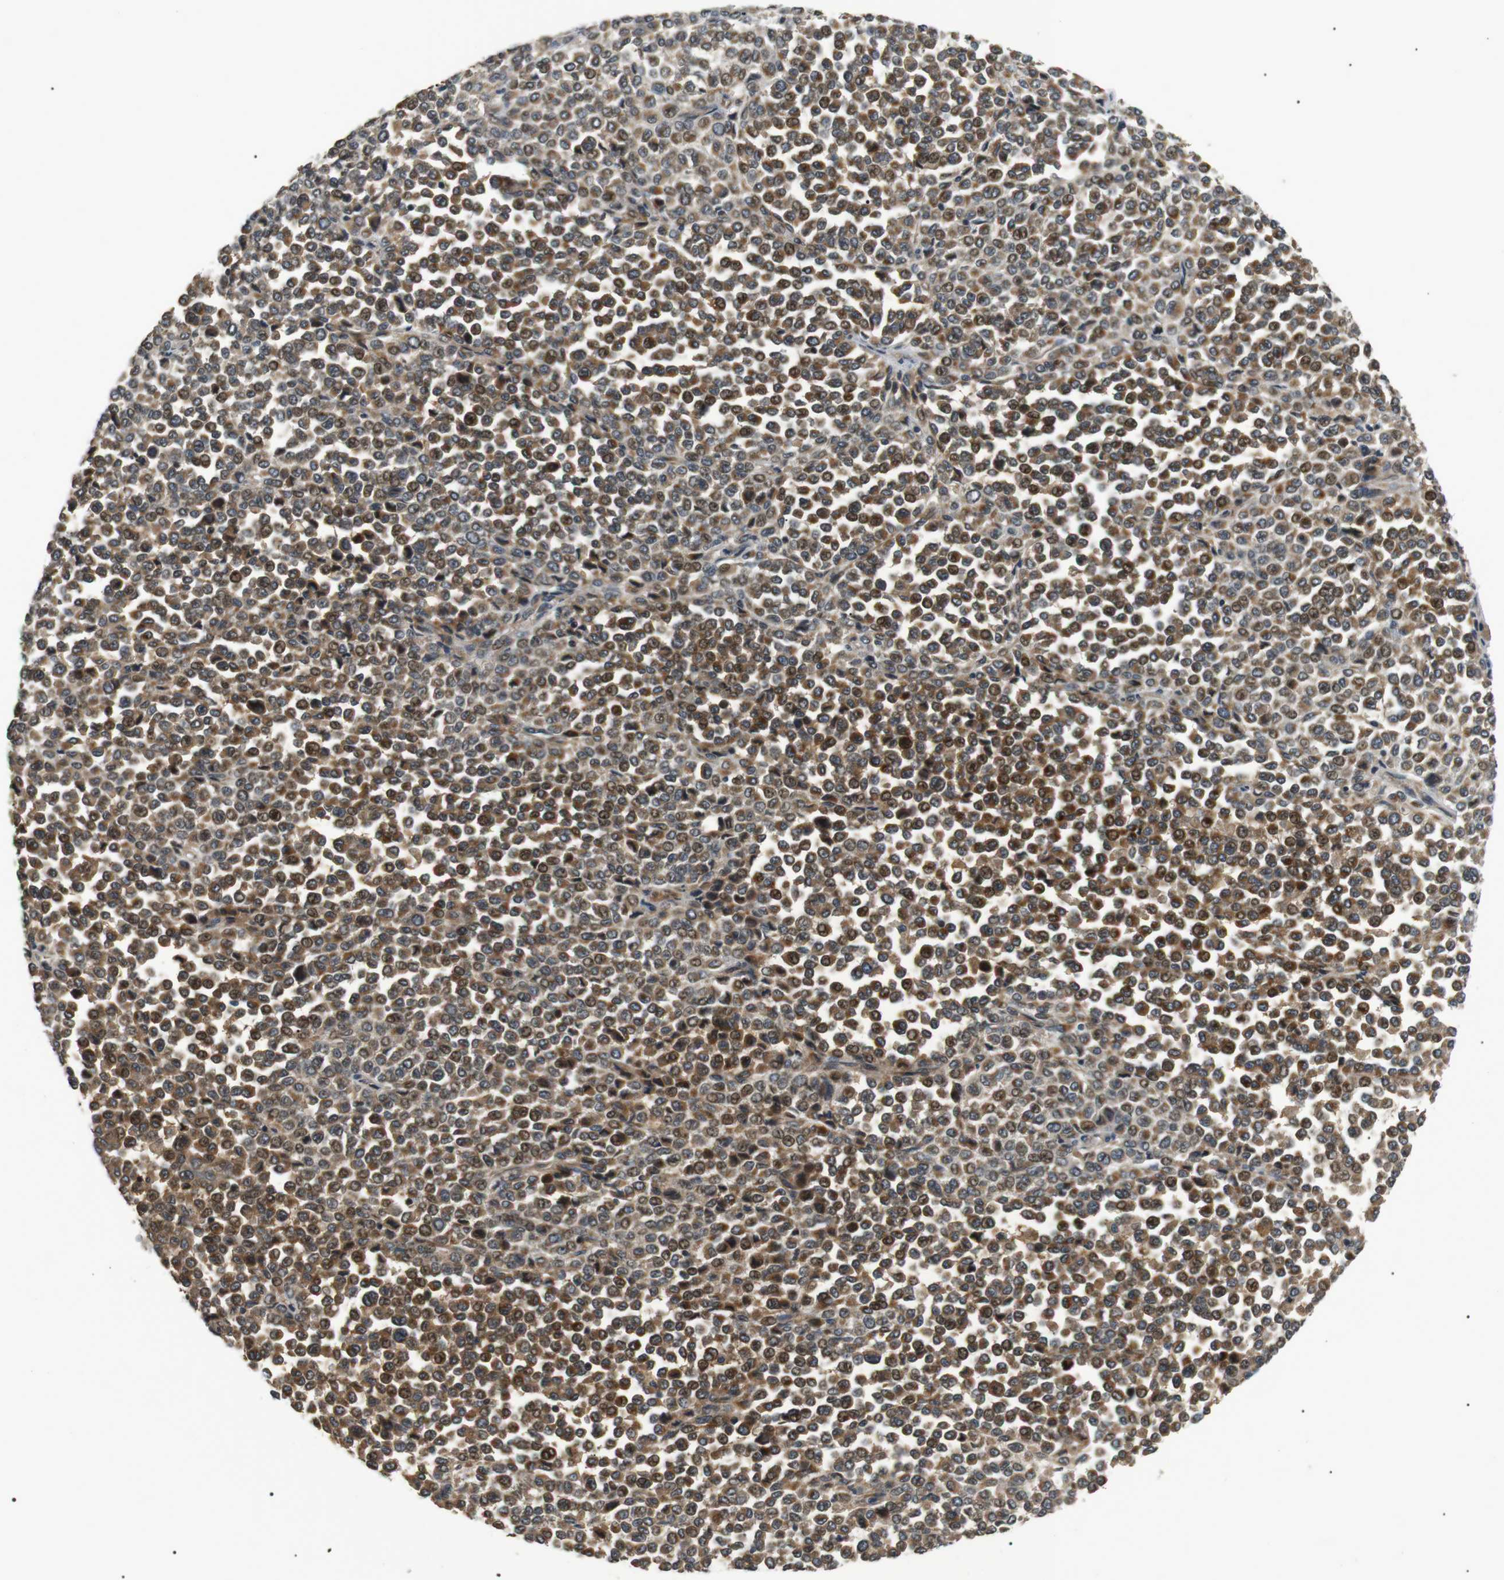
{"staining": {"intensity": "moderate", "quantity": "25%-75%", "location": "cytoplasmic/membranous"}, "tissue": "melanoma", "cell_type": "Tumor cells", "image_type": "cancer", "snomed": [{"axis": "morphology", "description": "Malignant melanoma, Metastatic site"}, {"axis": "topography", "description": "Pancreas"}], "caption": "Tumor cells reveal medium levels of moderate cytoplasmic/membranous positivity in about 25%-75% of cells in malignant melanoma (metastatic site).", "gene": "HSPA13", "patient": {"sex": "female", "age": 30}}